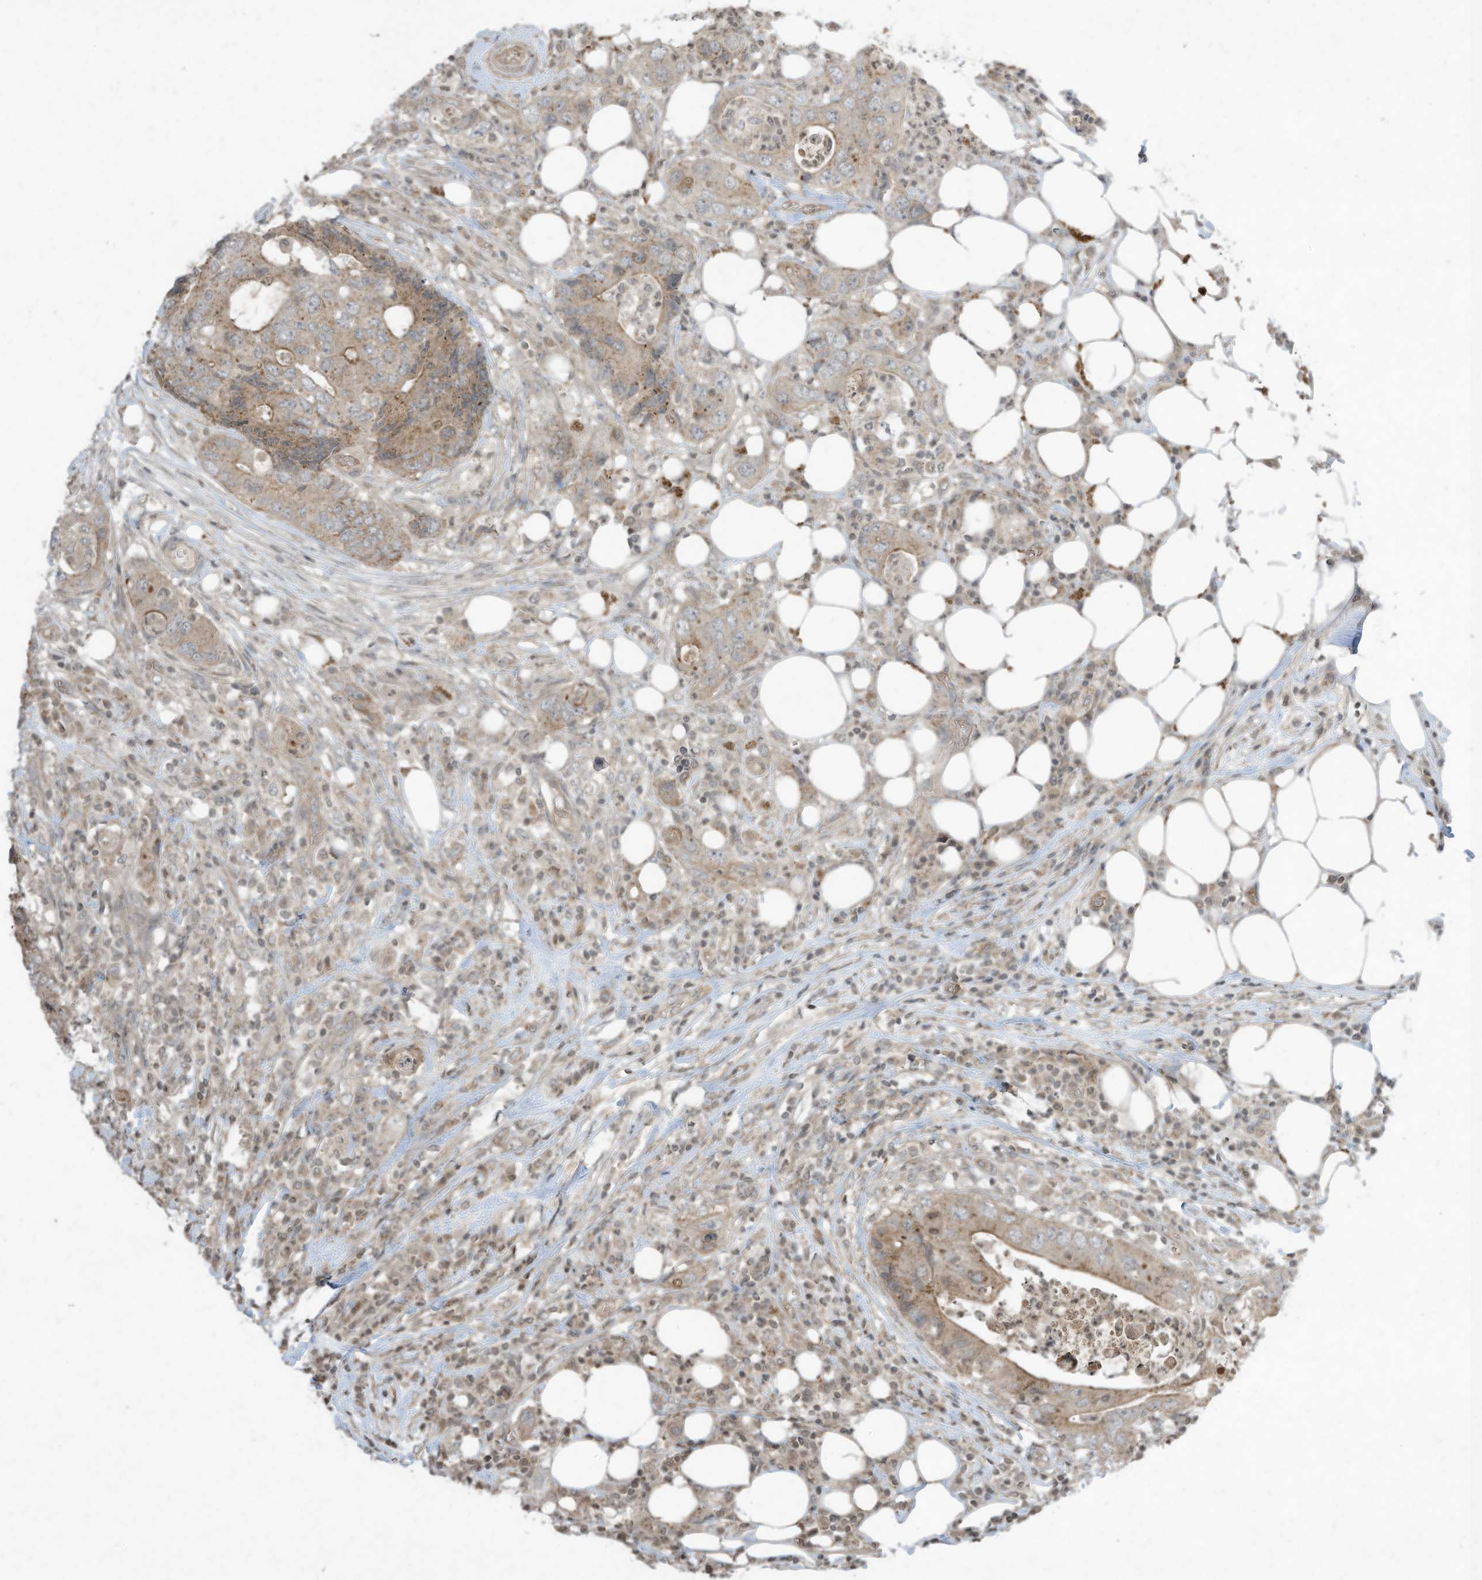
{"staining": {"intensity": "weak", "quantity": ">75%", "location": "cytoplasmic/membranous"}, "tissue": "colorectal cancer", "cell_type": "Tumor cells", "image_type": "cancer", "snomed": [{"axis": "morphology", "description": "Adenocarcinoma, NOS"}, {"axis": "topography", "description": "Colon"}], "caption": "A high-resolution histopathology image shows immunohistochemistry staining of colorectal cancer, which displays weak cytoplasmic/membranous expression in approximately >75% of tumor cells.", "gene": "MATN2", "patient": {"sex": "male", "age": 71}}